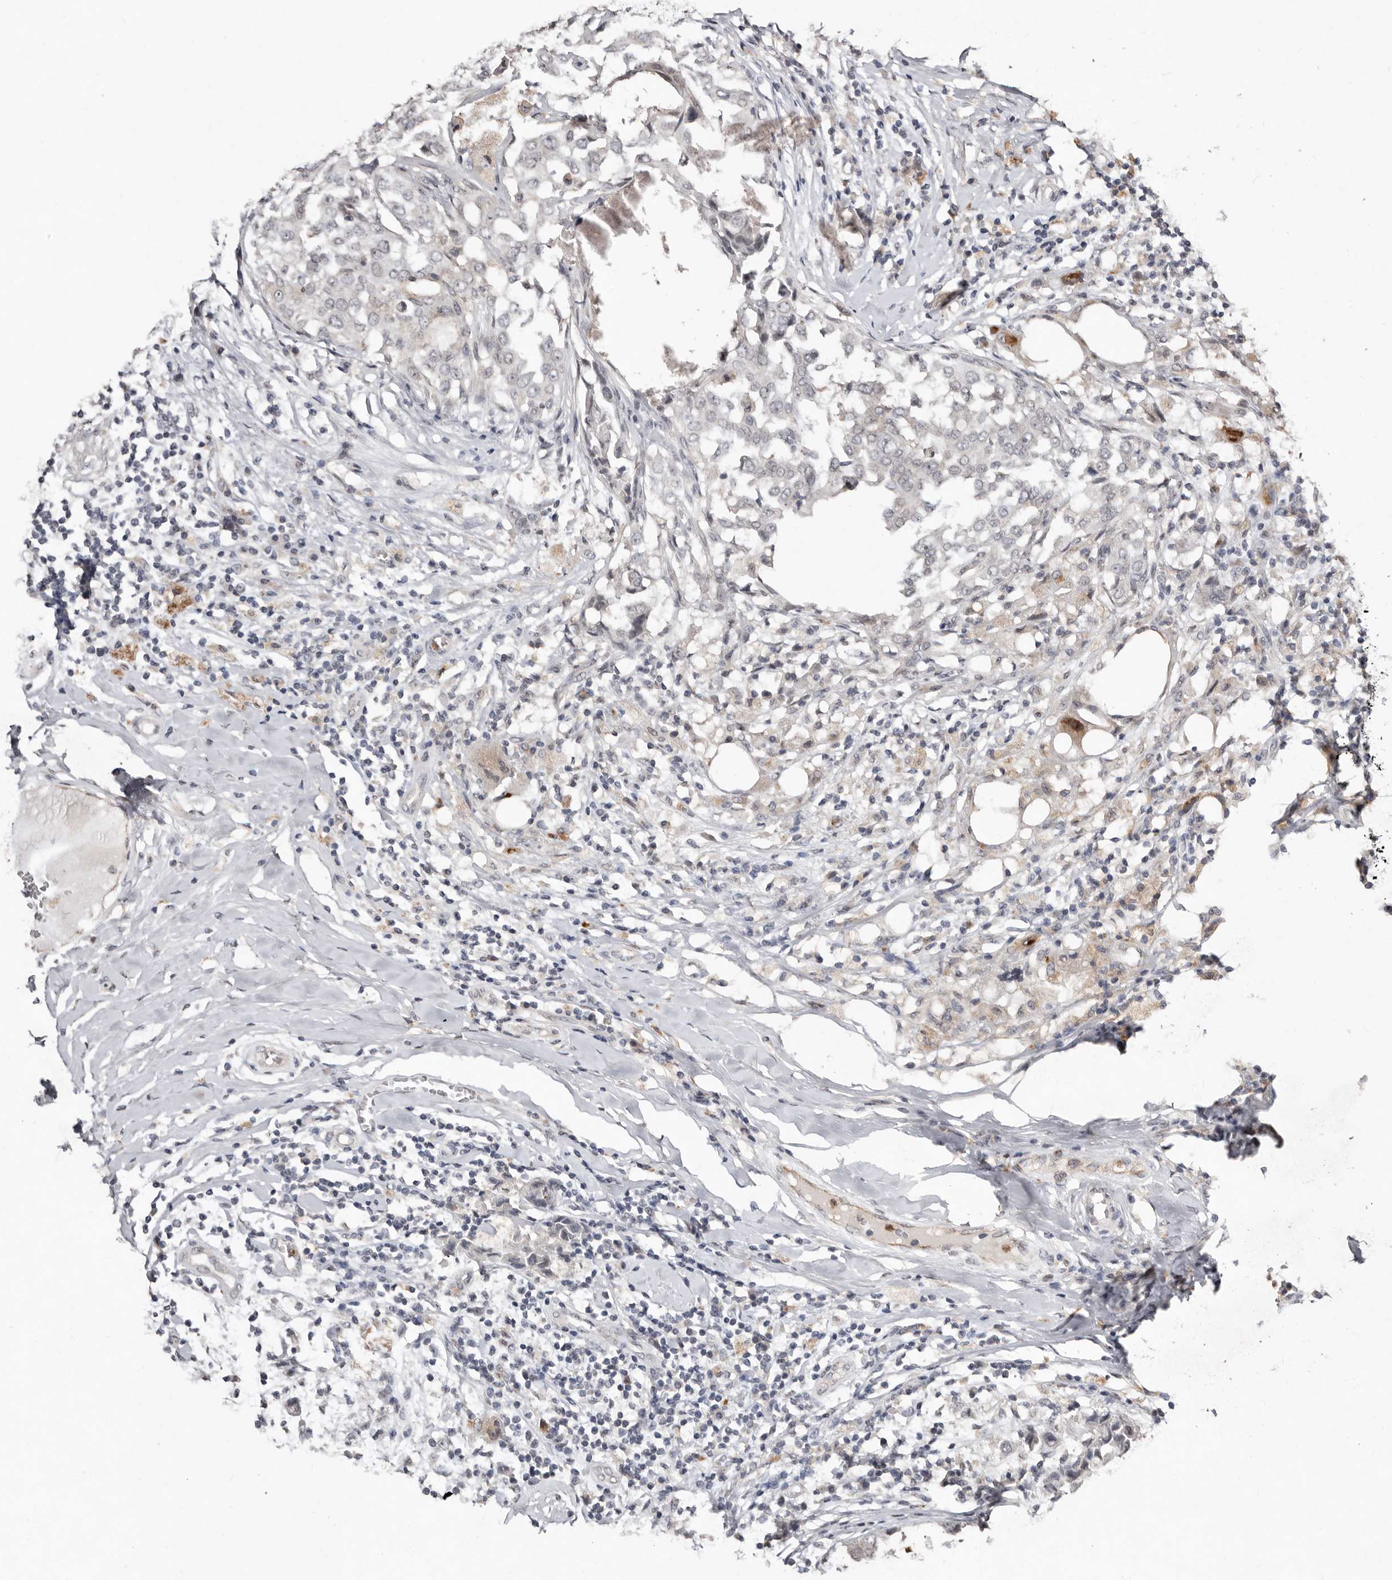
{"staining": {"intensity": "negative", "quantity": "none", "location": "none"}, "tissue": "breast cancer", "cell_type": "Tumor cells", "image_type": "cancer", "snomed": [{"axis": "morphology", "description": "Duct carcinoma"}, {"axis": "topography", "description": "Breast"}], "caption": "High magnification brightfield microscopy of breast cancer (infiltrating ductal carcinoma) stained with DAB (brown) and counterstained with hematoxylin (blue): tumor cells show no significant staining.", "gene": "SULT1E1", "patient": {"sex": "female", "age": 27}}